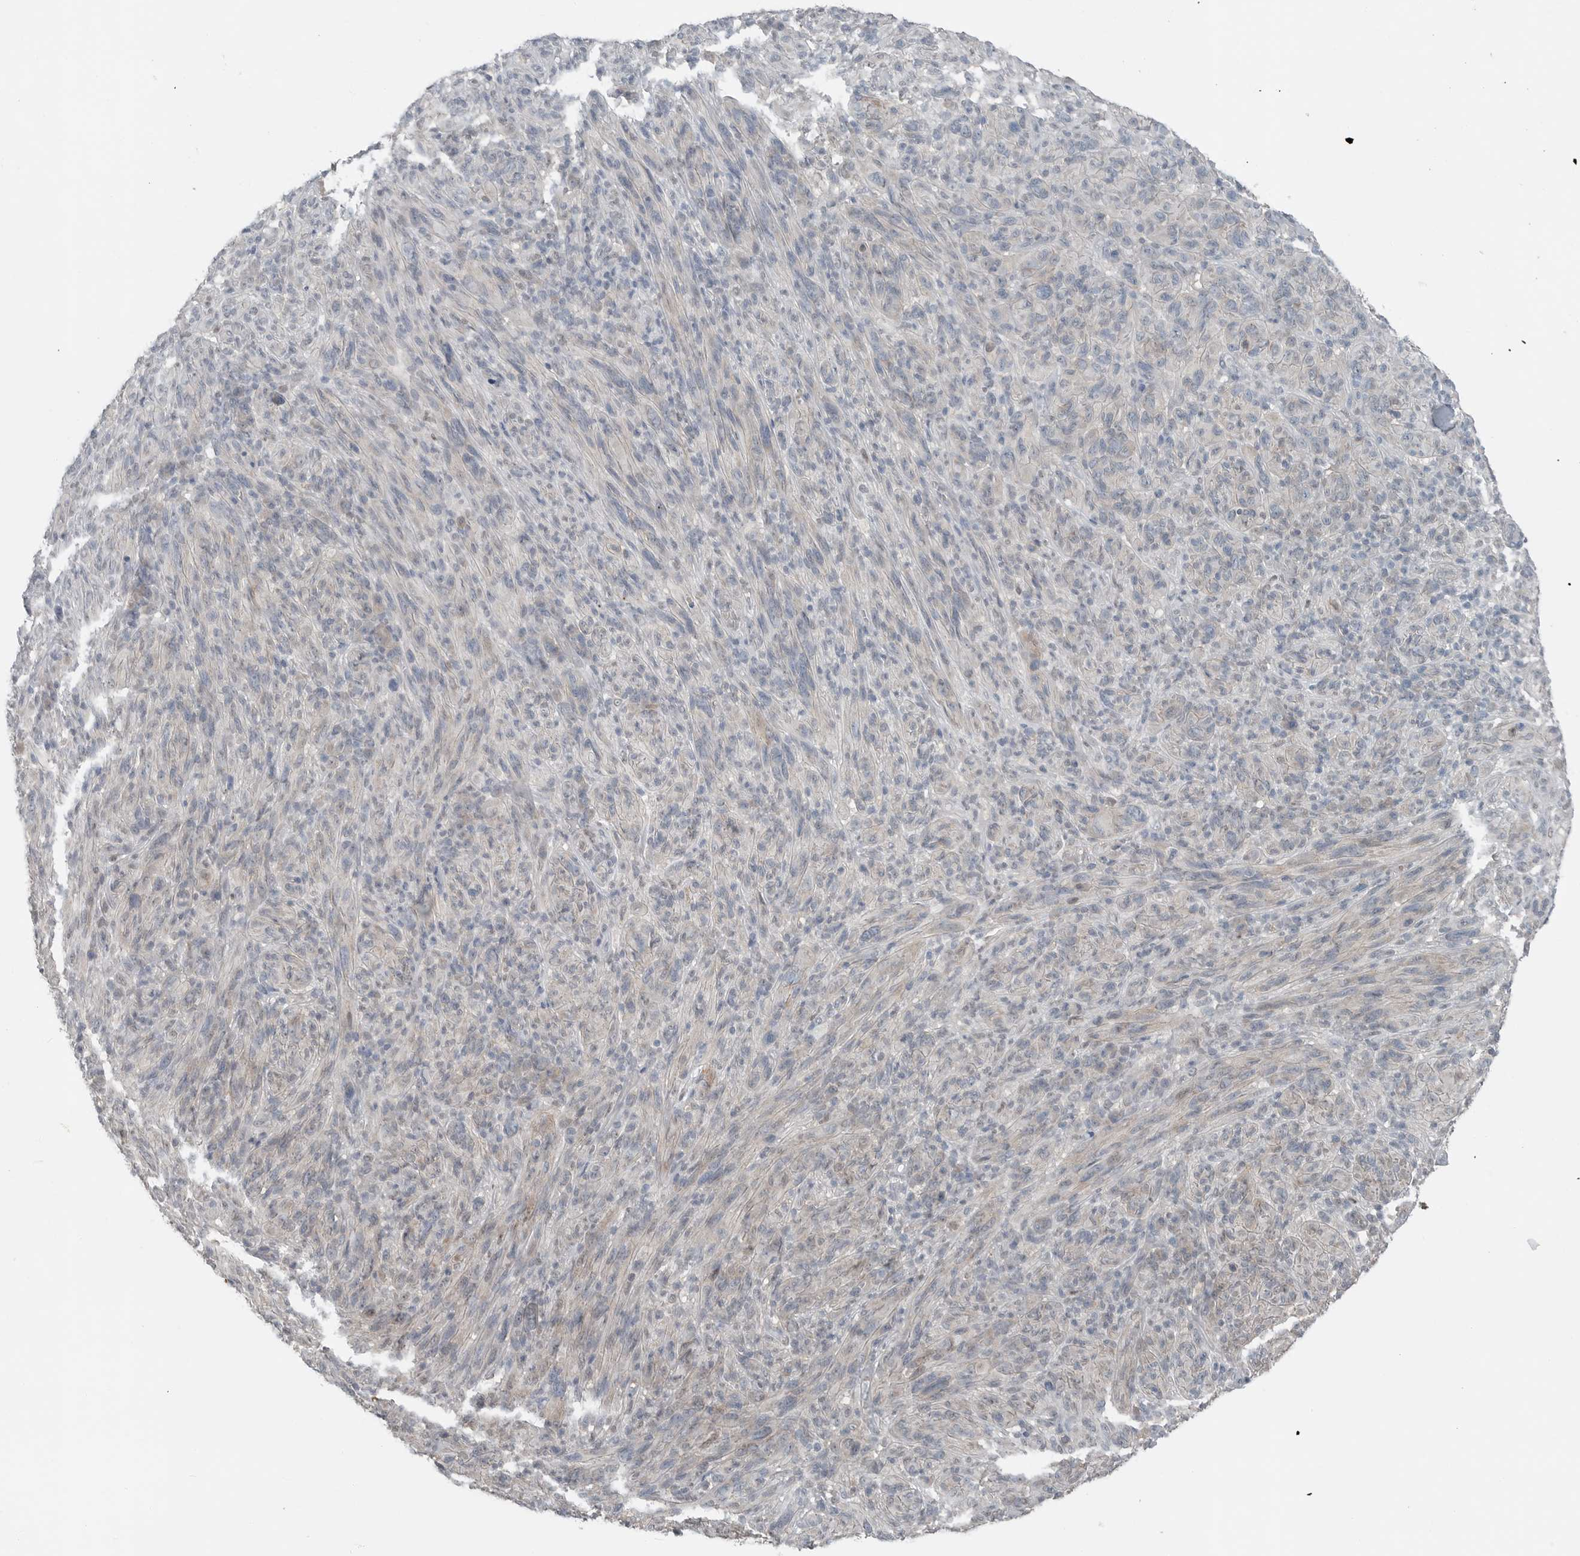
{"staining": {"intensity": "negative", "quantity": "none", "location": "none"}, "tissue": "melanoma", "cell_type": "Tumor cells", "image_type": "cancer", "snomed": [{"axis": "morphology", "description": "Malignant melanoma, NOS"}, {"axis": "topography", "description": "Skin of head"}], "caption": "High magnification brightfield microscopy of malignant melanoma stained with DAB (3,3'-diaminobenzidine) (brown) and counterstained with hematoxylin (blue): tumor cells show no significant positivity.", "gene": "MFAP3L", "patient": {"sex": "male", "age": 96}}